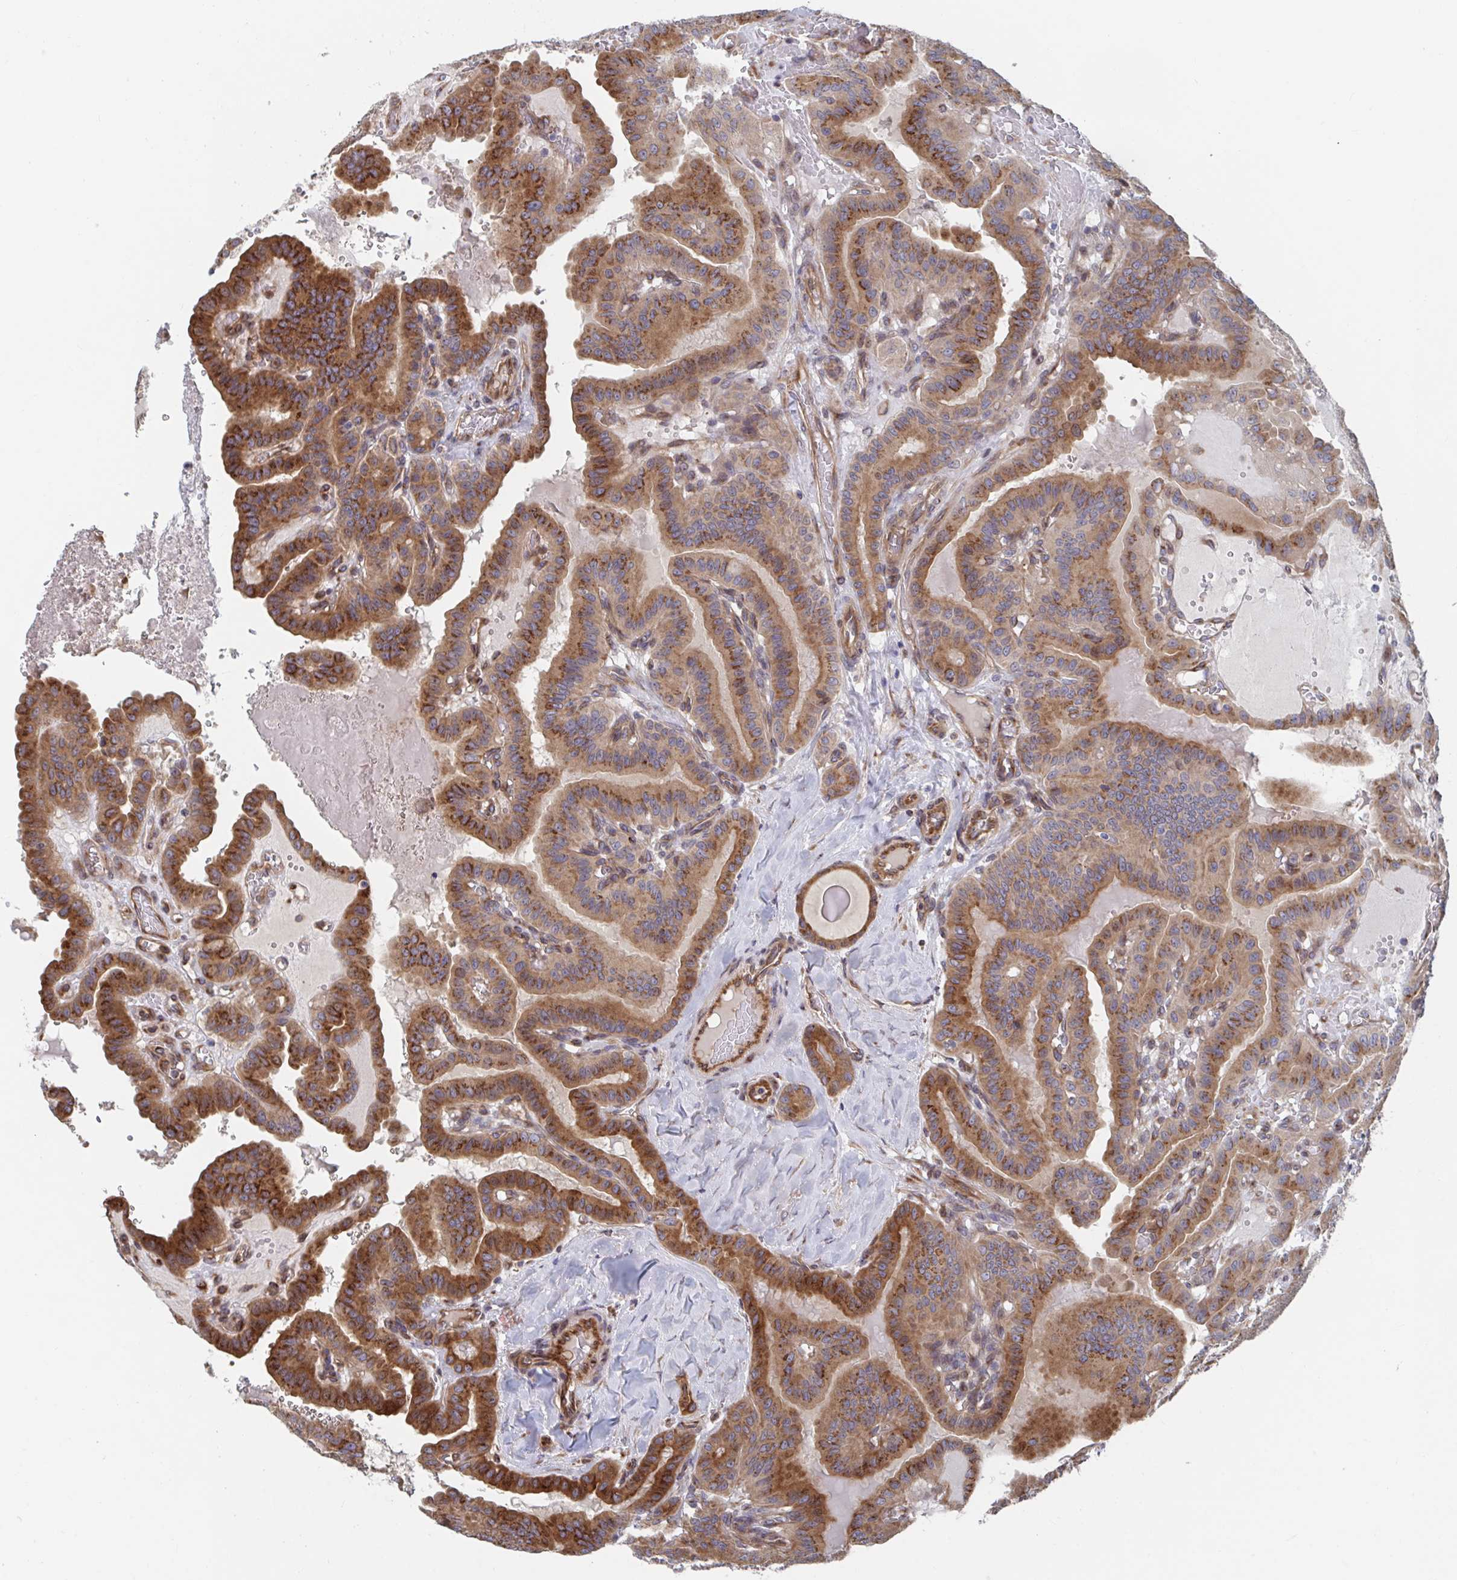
{"staining": {"intensity": "strong", "quantity": ">75%", "location": "cytoplasmic/membranous"}, "tissue": "thyroid cancer", "cell_type": "Tumor cells", "image_type": "cancer", "snomed": [{"axis": "morphology", "description": "Papillary adenocarcinoma, NOS"}, {"axis": "topography", "description": "Thyroid gland"}], "caption": "The image shows staining of thyroid cancer, revealing strong cytoplasmic/membranous protein expression (brown color) within tumor cells.", "gene": "FJX1", "patient": {"sex": "male", "age": 87}}